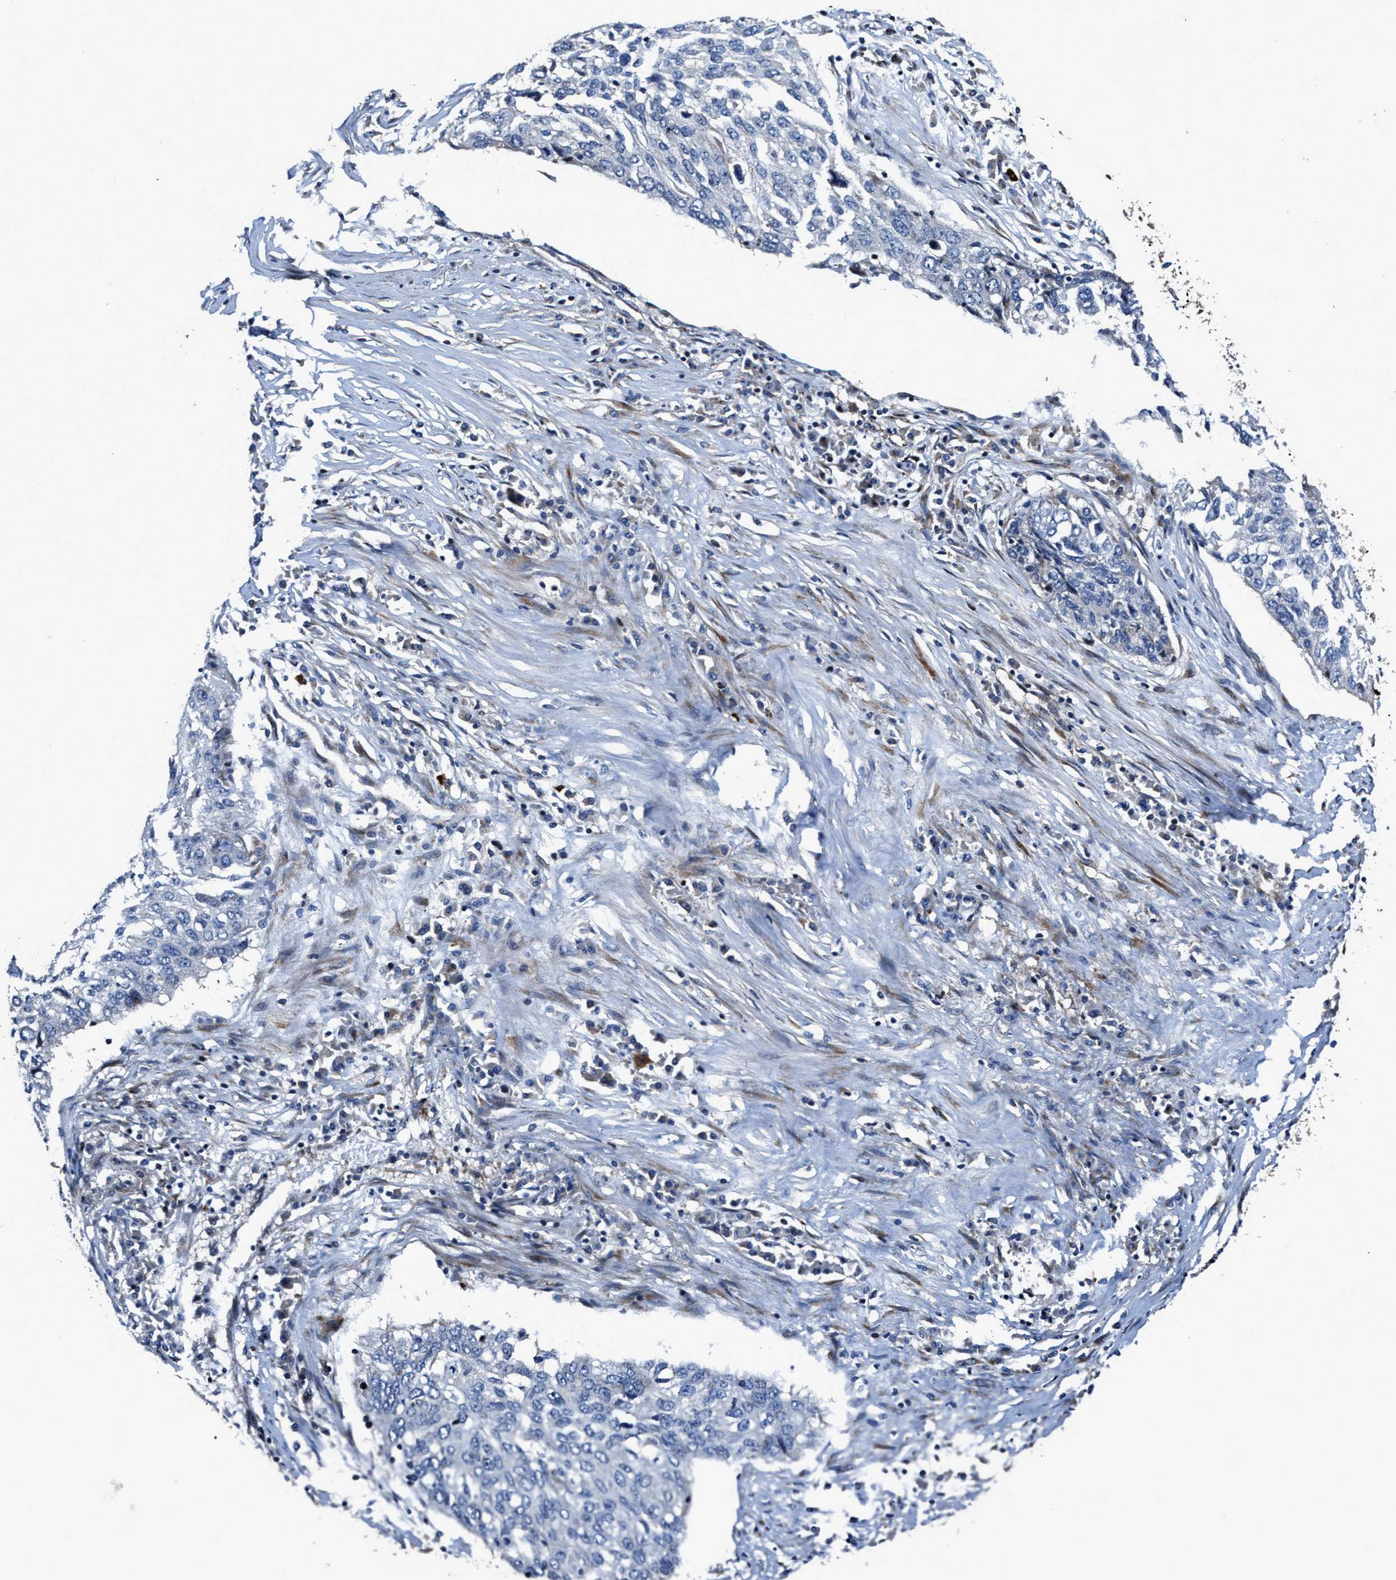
{"staining": {"intensity": "negative", "quantity": "none", "location": "none"}, "tissue": "lung cancer", "cell_type": "Tumor cells", "image_type": "cancer", "snomed": [{"axis": "morphology", "description": "Squamous cell carcinoma, NOS"}, {"axis": "topography", "description": "Lung"}], "caption": "Human lung squamous cell carcinoma stained for a protein using immunohistochemistry (IHC) shows no positivity in tumor cells.", "gene": "PTAR1", "patient": {"sex": "female", "age": 63}}